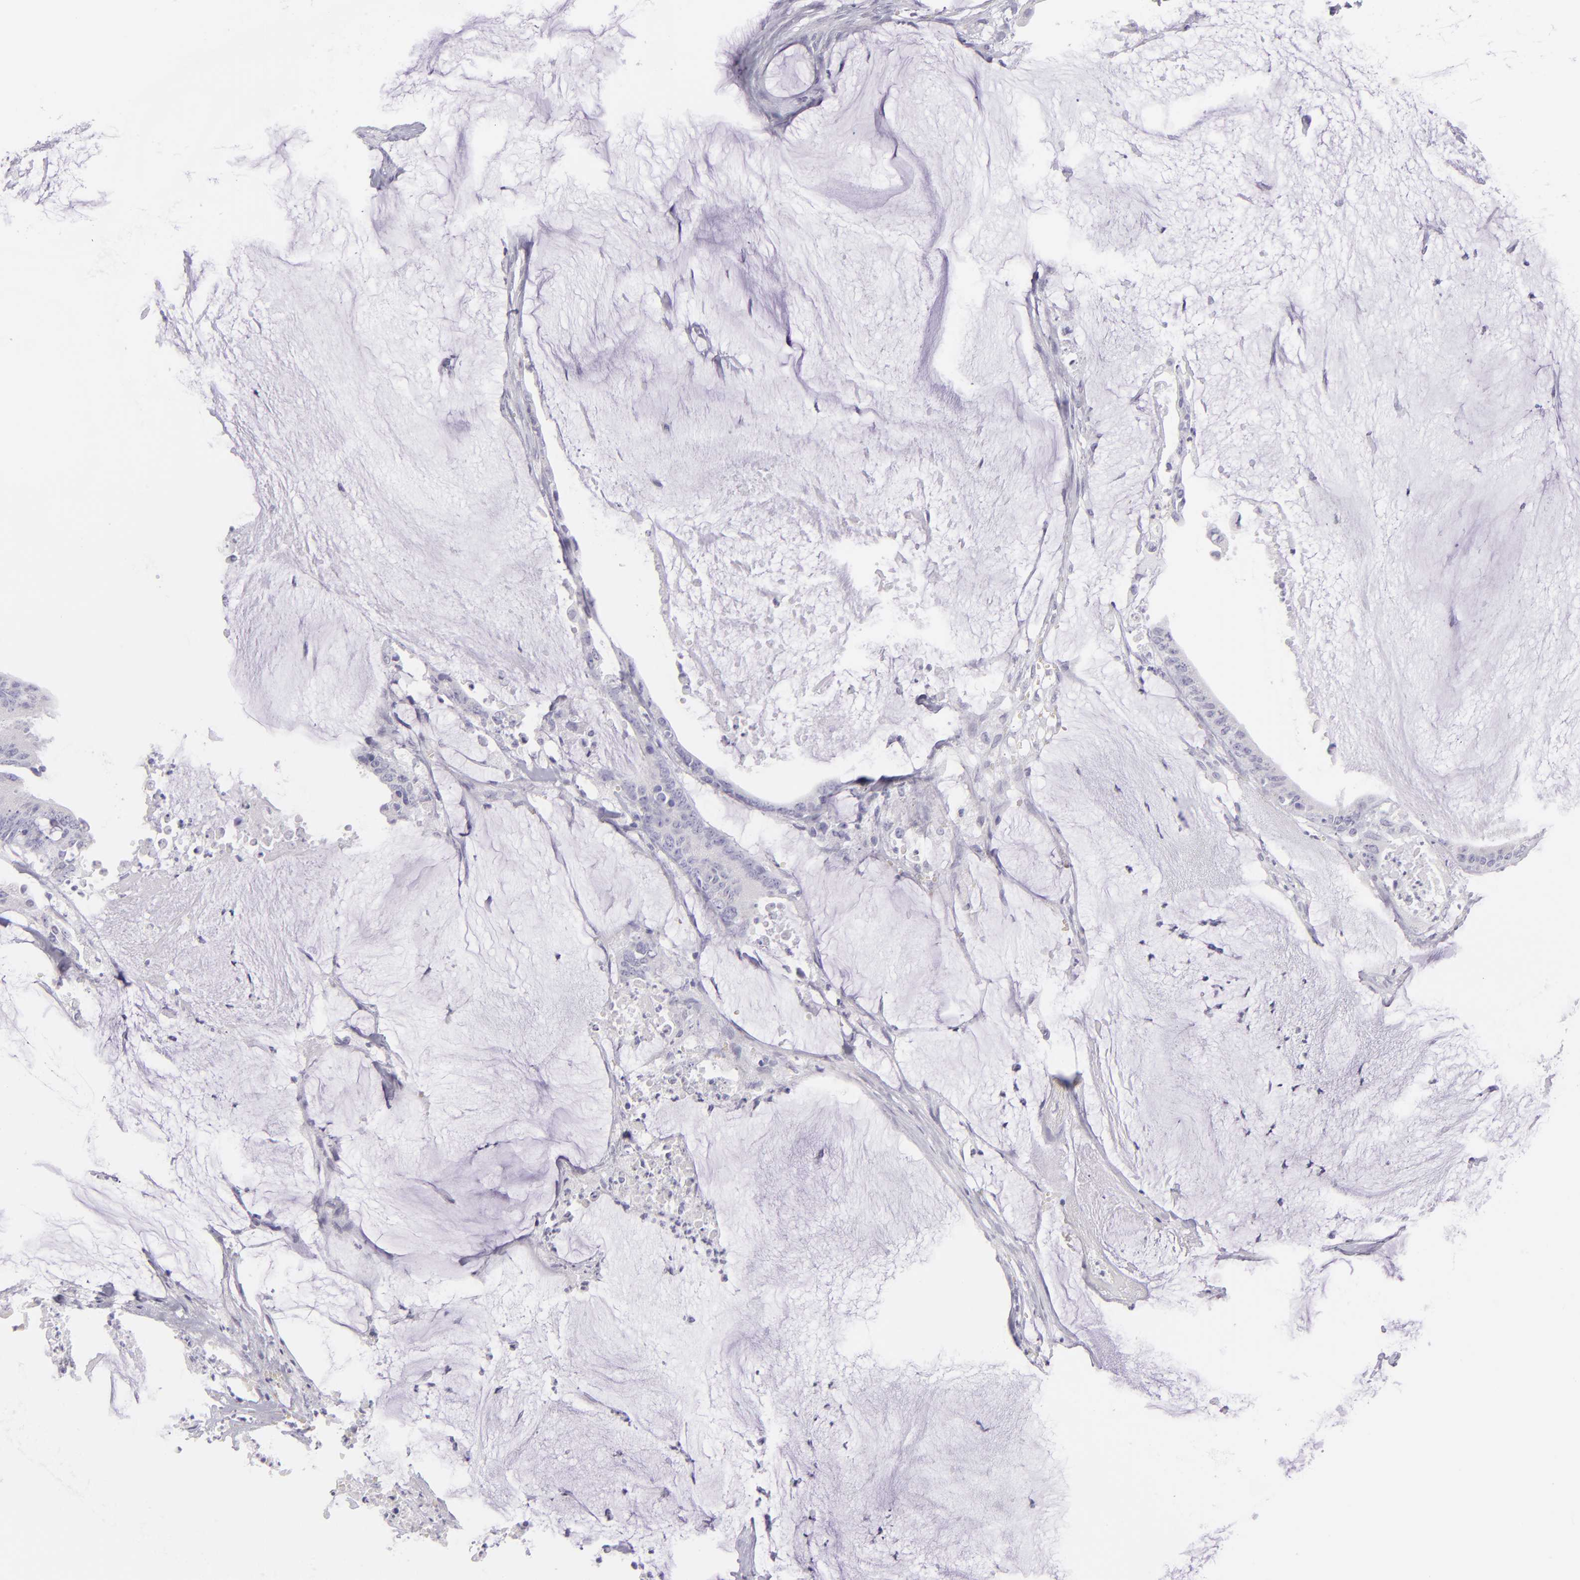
{"staining": {"intensity": "negative", "quantity": "none", "location": "none"}, "tissue": "colorectal cancer", "cell_type": "Tumor cells", "image_type": "cancer", "snomed": [{"axis": "morphology", "description": "Adenocarcinoma, NOS"}, {"axis": "topography", "description": "Rectum"}], "caption": "The image displays no significant positivity in tumor cells of colorectal cancer. The staining is performed using DAB brown chromogen with nuclei counter-stained in using hematoxylin.", "gene": "MUC5AC", "patient": {"sex": "female", "age": 66}}